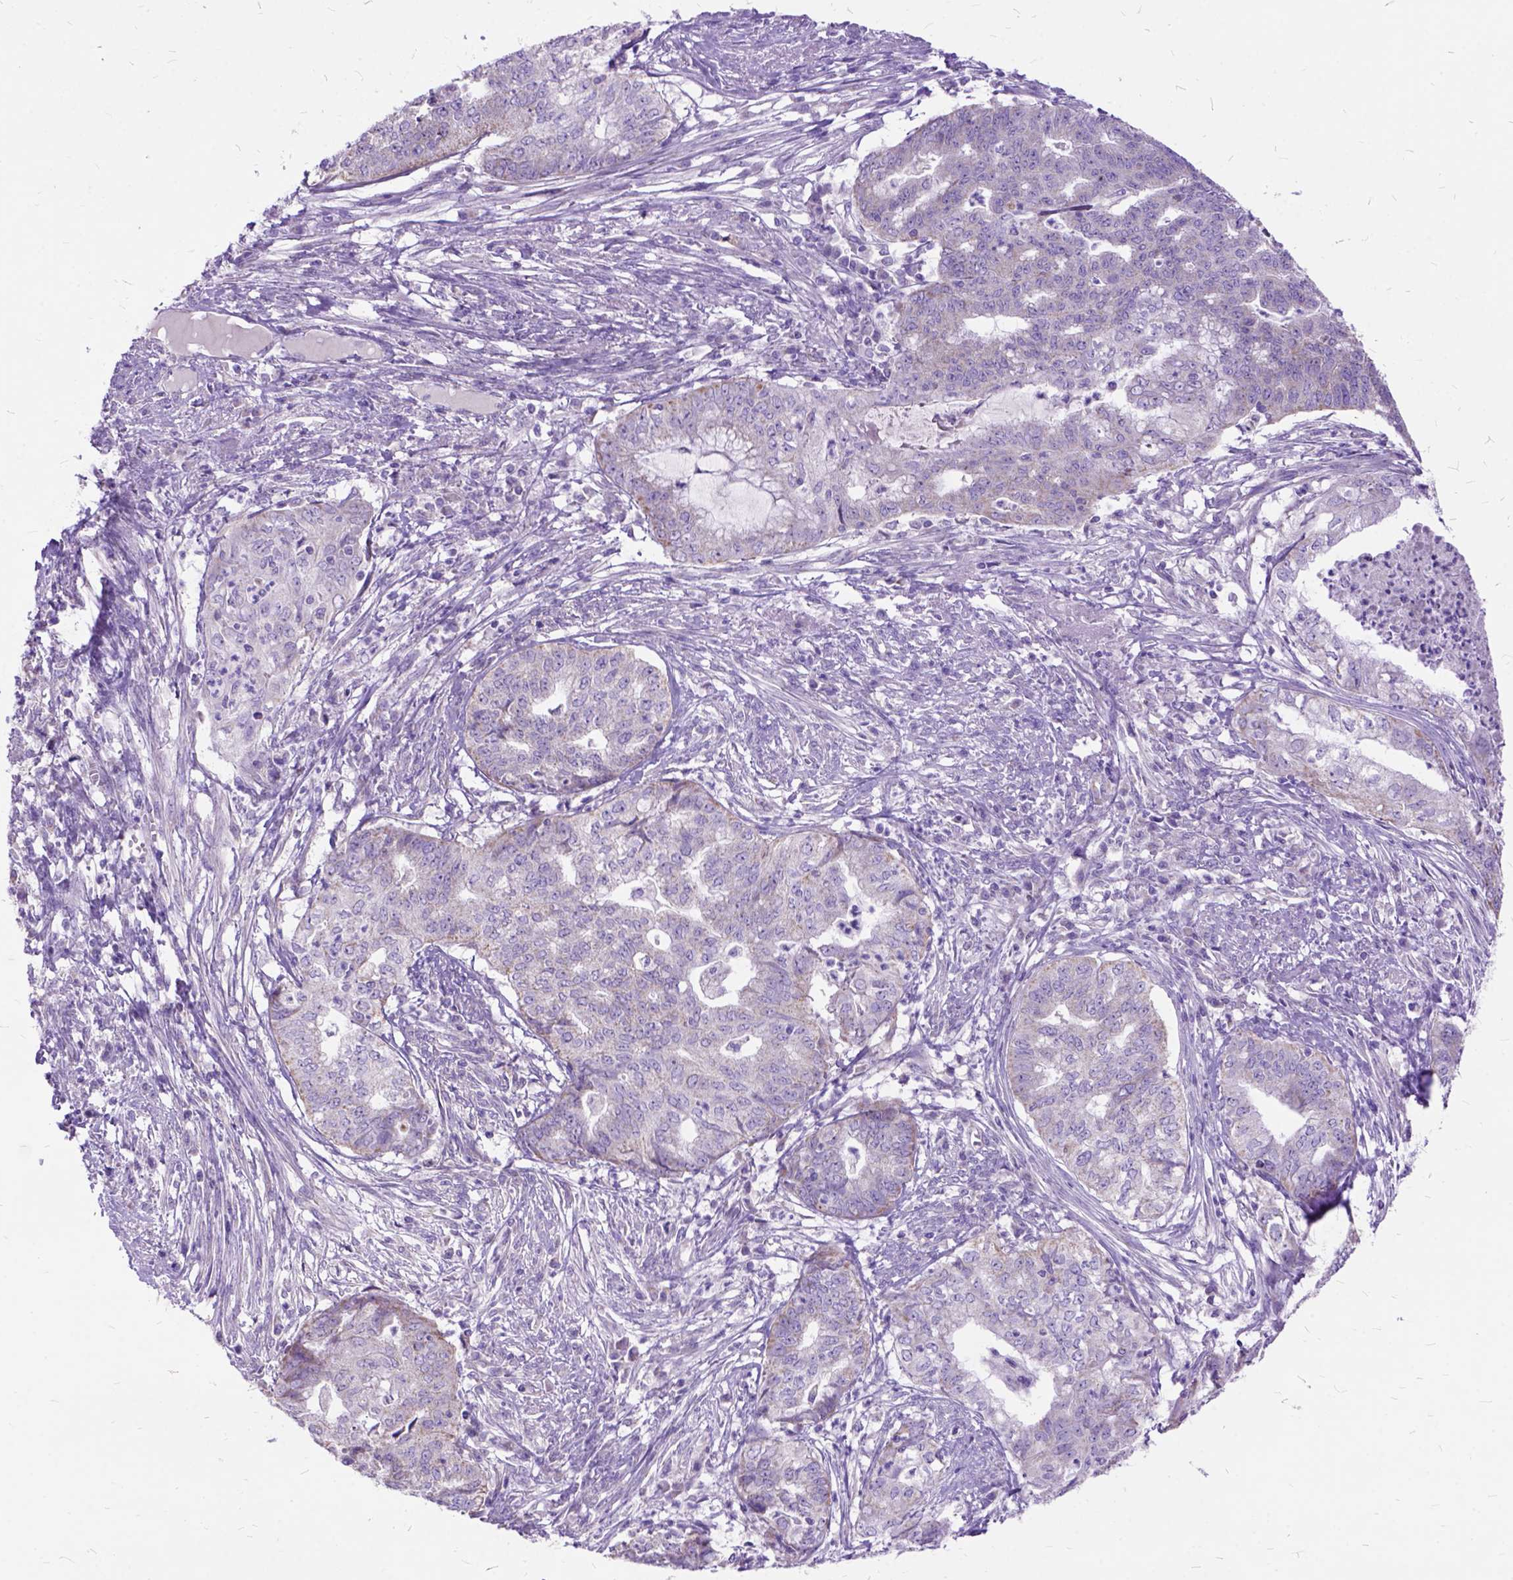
{"staining": {"intensity": "negative", "quantity": "none", "location": "none"}, "tissue": "endometrial cancer", "cell_type": "Tumor cells", "image_type": "cancer", "snomed": [{"axis": "morphology", "description": "Adenocarcinoma, NOS"}, {"axis": "topography", "description": "Endometrium"}], "caption": "A micrograph of endometrial cancer stained for a protein displays no brown staining in tumor cells.", "gene": "CTAG2", "patient": {"sex": "female", "age": 79}}